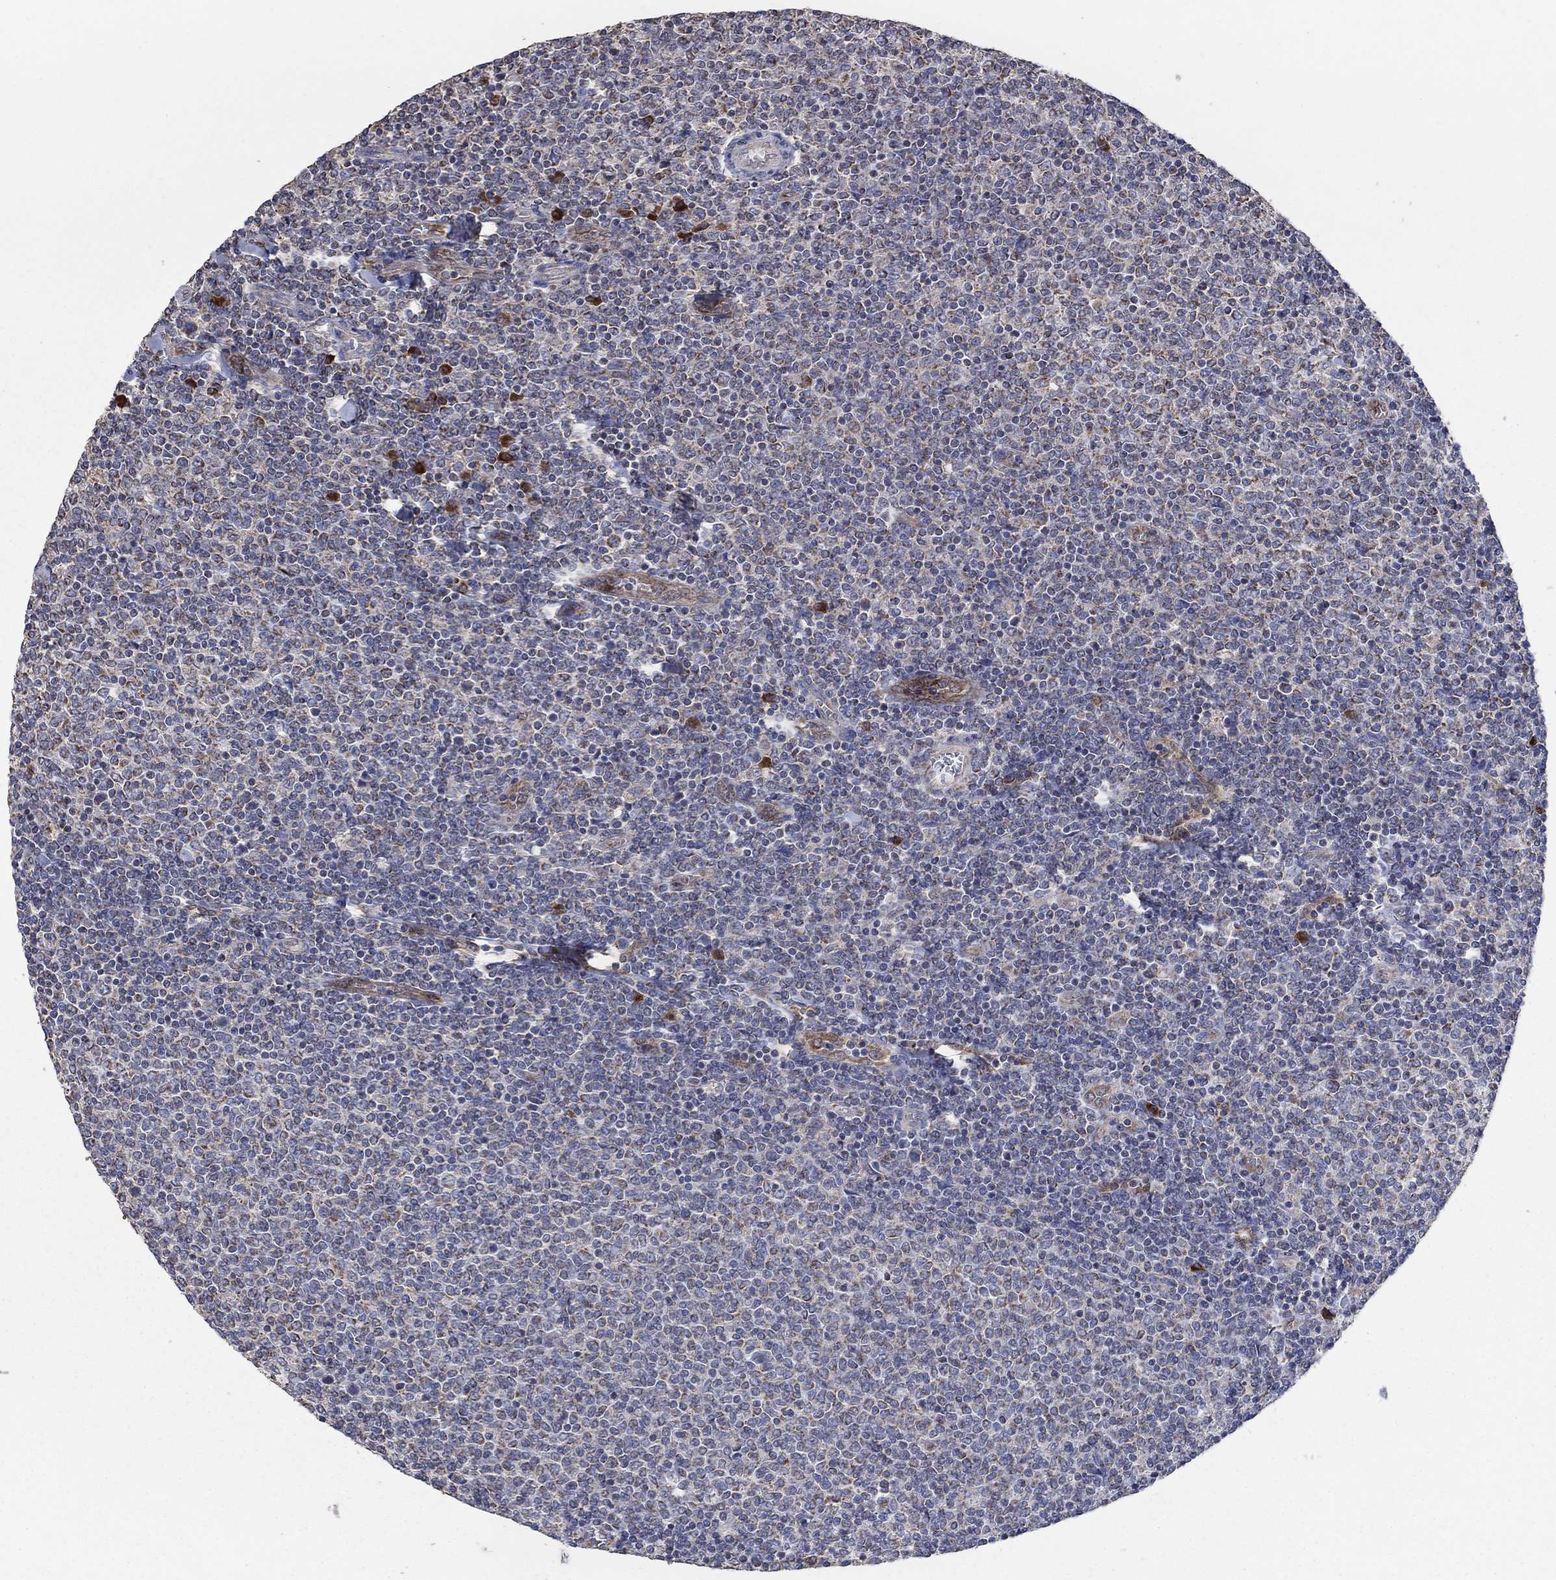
{"staining": {"intensity": "negative", "quantity": "none", "location": "none"}, "tissue": "lymphoma", "cell_type": "Tumor cells", "image_type": "cancer", "snomed": [{"axis": "morphology", "description": "Malignant lymphoma, non-Hodgkin's type, Low grade"}, {"axis": "topography", "description": "Lymph node"}], "caption": "High power microscopy histopathology image of an IHC histopathology image of low-grade malignant lymphoma, non-Hodgkin's type, revealing no significant expression in tumor cells.", "gene": "HID1", "patient": {"sex": "male", "age": 52}}